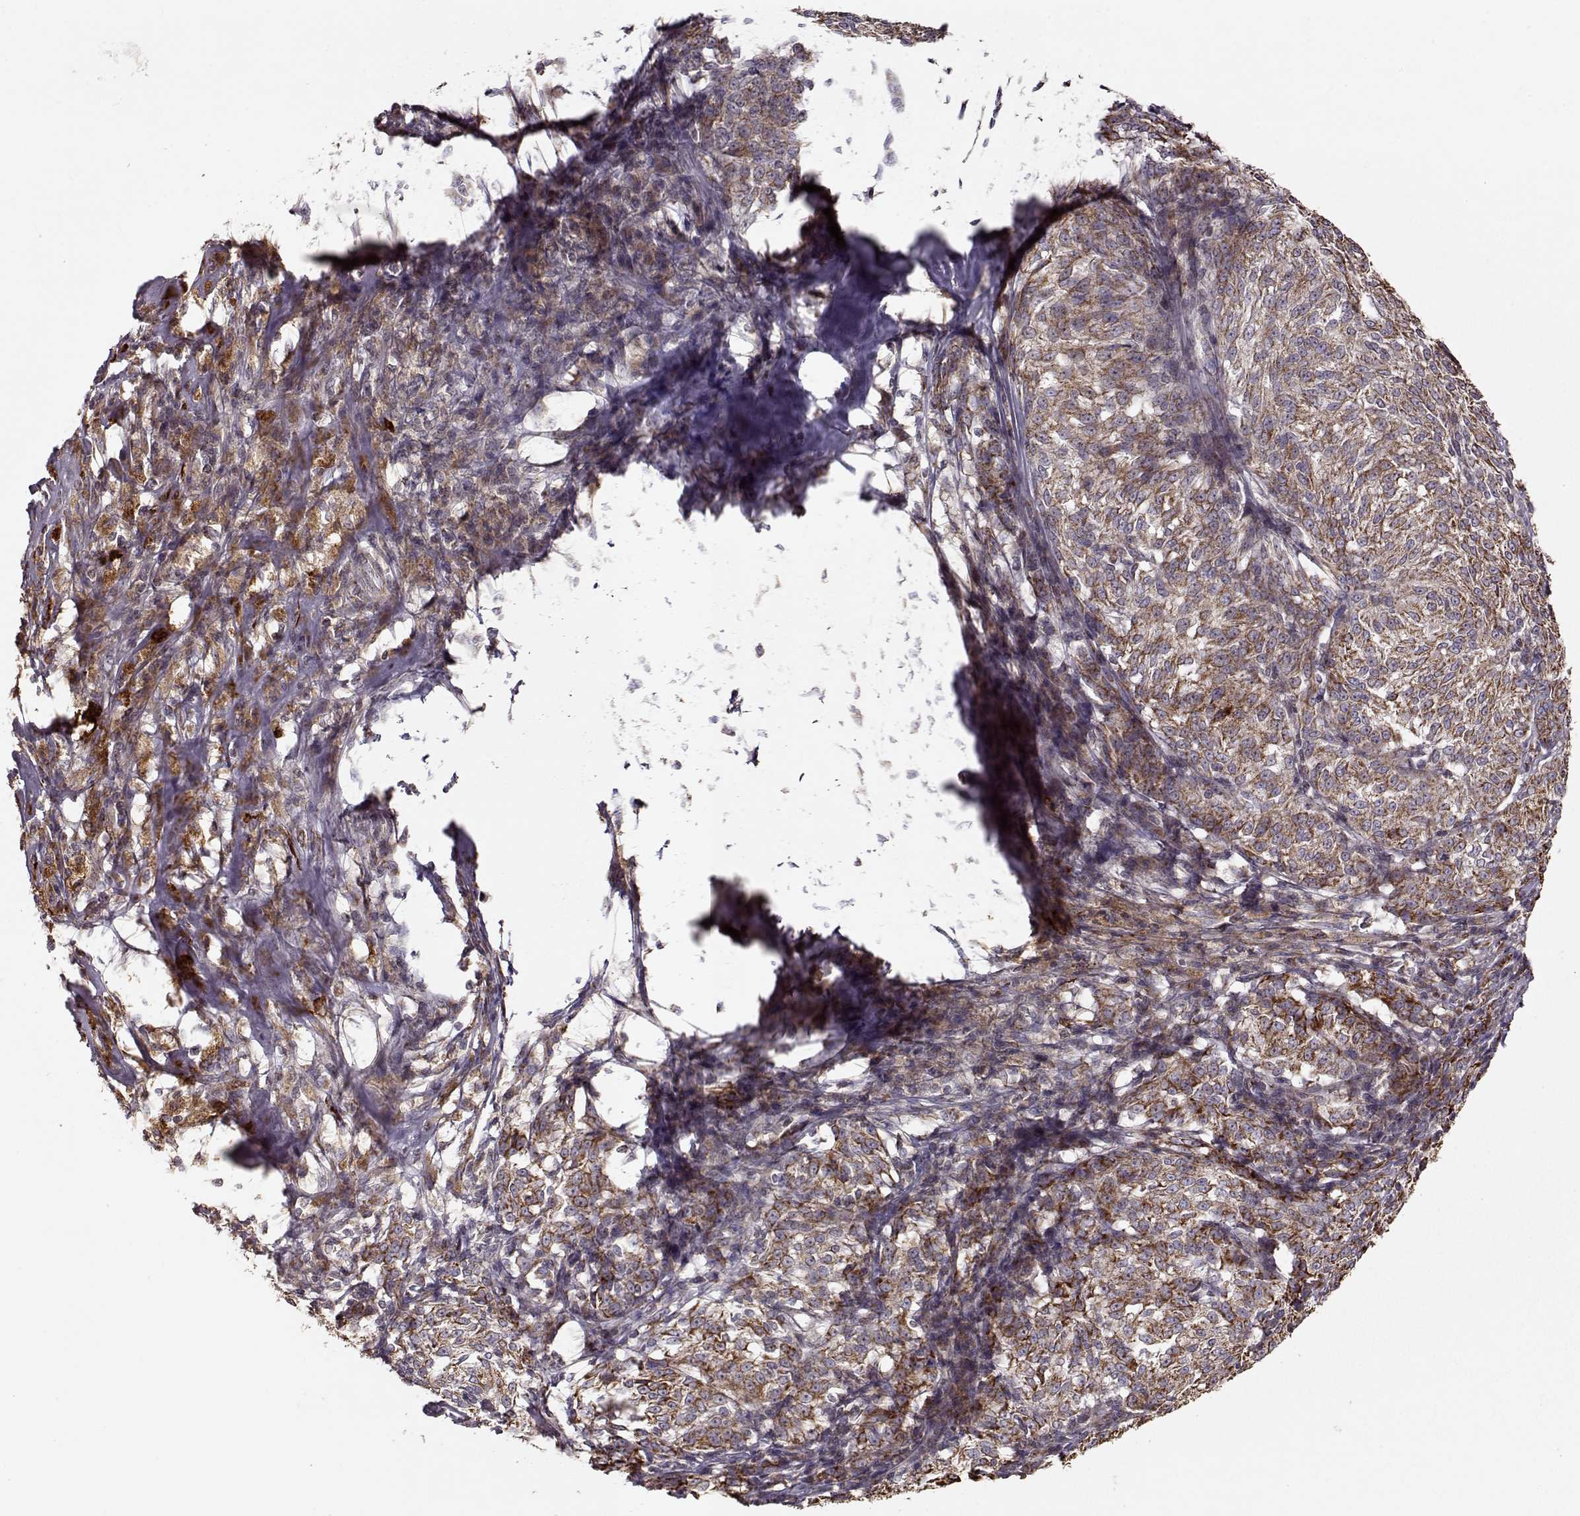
{"staining": {"intensity": "moderate", "quantity": ">75%", "location": "cytoplasmic/membranous"}, "tissue": "melanoma", "cell_type": "Tumor cells", "image_type": "cancer", "snomed": [{"axis": "morphology", "description": "Malignant melanoma, NOS"}, {"axis": "topography", "description": "Skin"}], "caption": "Immunohistochemical staining of human melanoma demonstrates medium levels of moderate cytoplasmic/membranous staining in about >75% of tumor cells.", "gene": "CMTM3", "patient": {"sex": "female", "age": 72}}